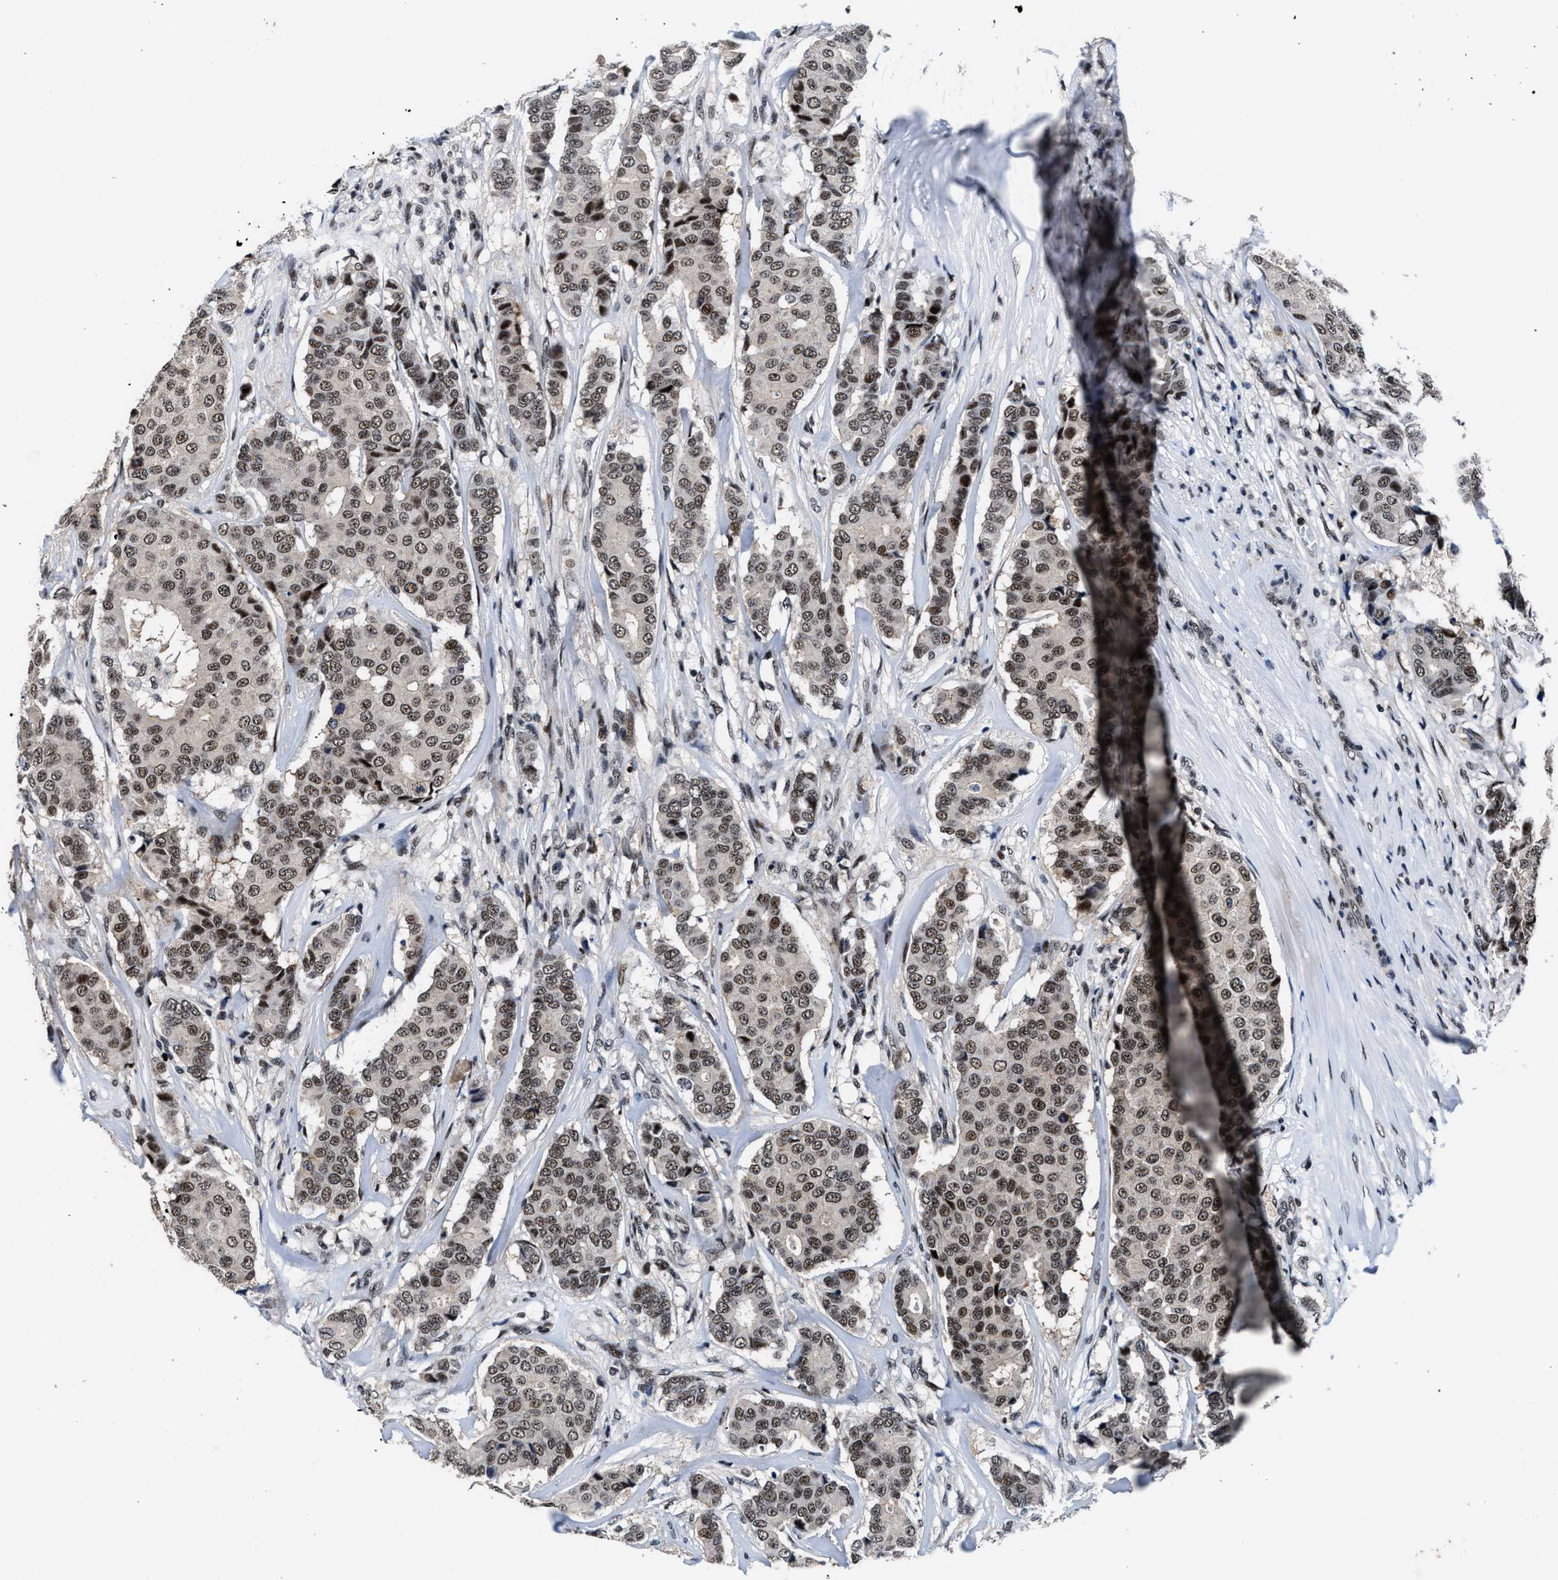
{"staining": {"intensity": "moderate", "quantity": ">75%", "location": "nuclear"}, "tissue": "breast cancer", "cell_type": "Tumor cells", "image_type": "cancer", "snomed": [{"axis": "morphology", "description": "Duct carcinoma"}, {"axis": "topography", "description": "Breast"}], "caption": "A histopathology image of human breast cancer stained for a protein reveals moderate nuclear brown staining in tumor cells.", "gene": "ZNF233", "patient": {"sex": "female", "age": 75}}